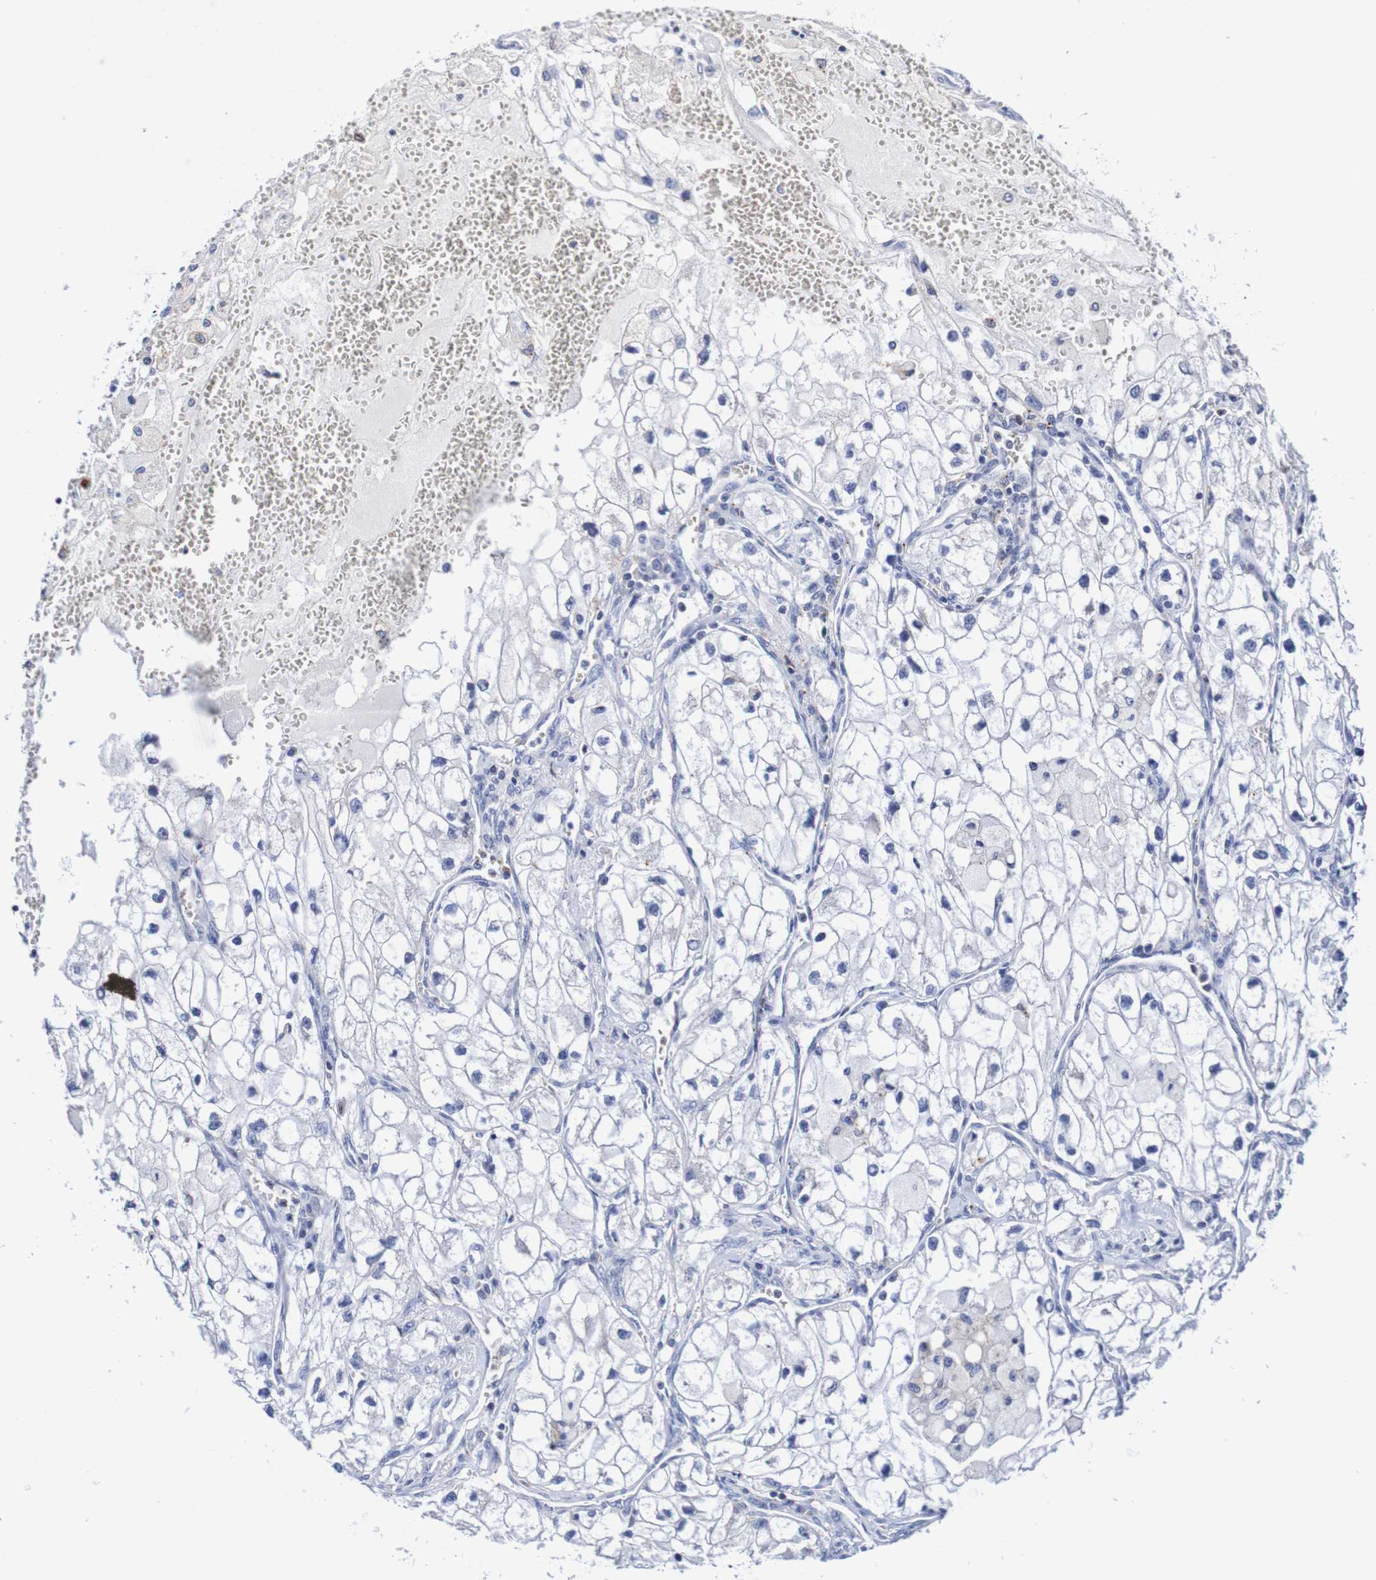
{"staining": {"intensity": "negative", "quantity": "none", "location": "none"}, "tissue": "renal cancer", "cell_type": "Tumor cells", "image_type": "cancer", "snomed": [{"axis": "morphology", "description": "Adenocarcinoma, NOS"}, {"axis": "topography", "description": "Kidney"}], "caption": "A high-resolution histopathology image shows IHC staining of renal cancer (adenocarcinoma), which shows no significant positivity in tumor cells.", "gene": "SEZ6", "patient": {"sex": "female", "age": 70}}